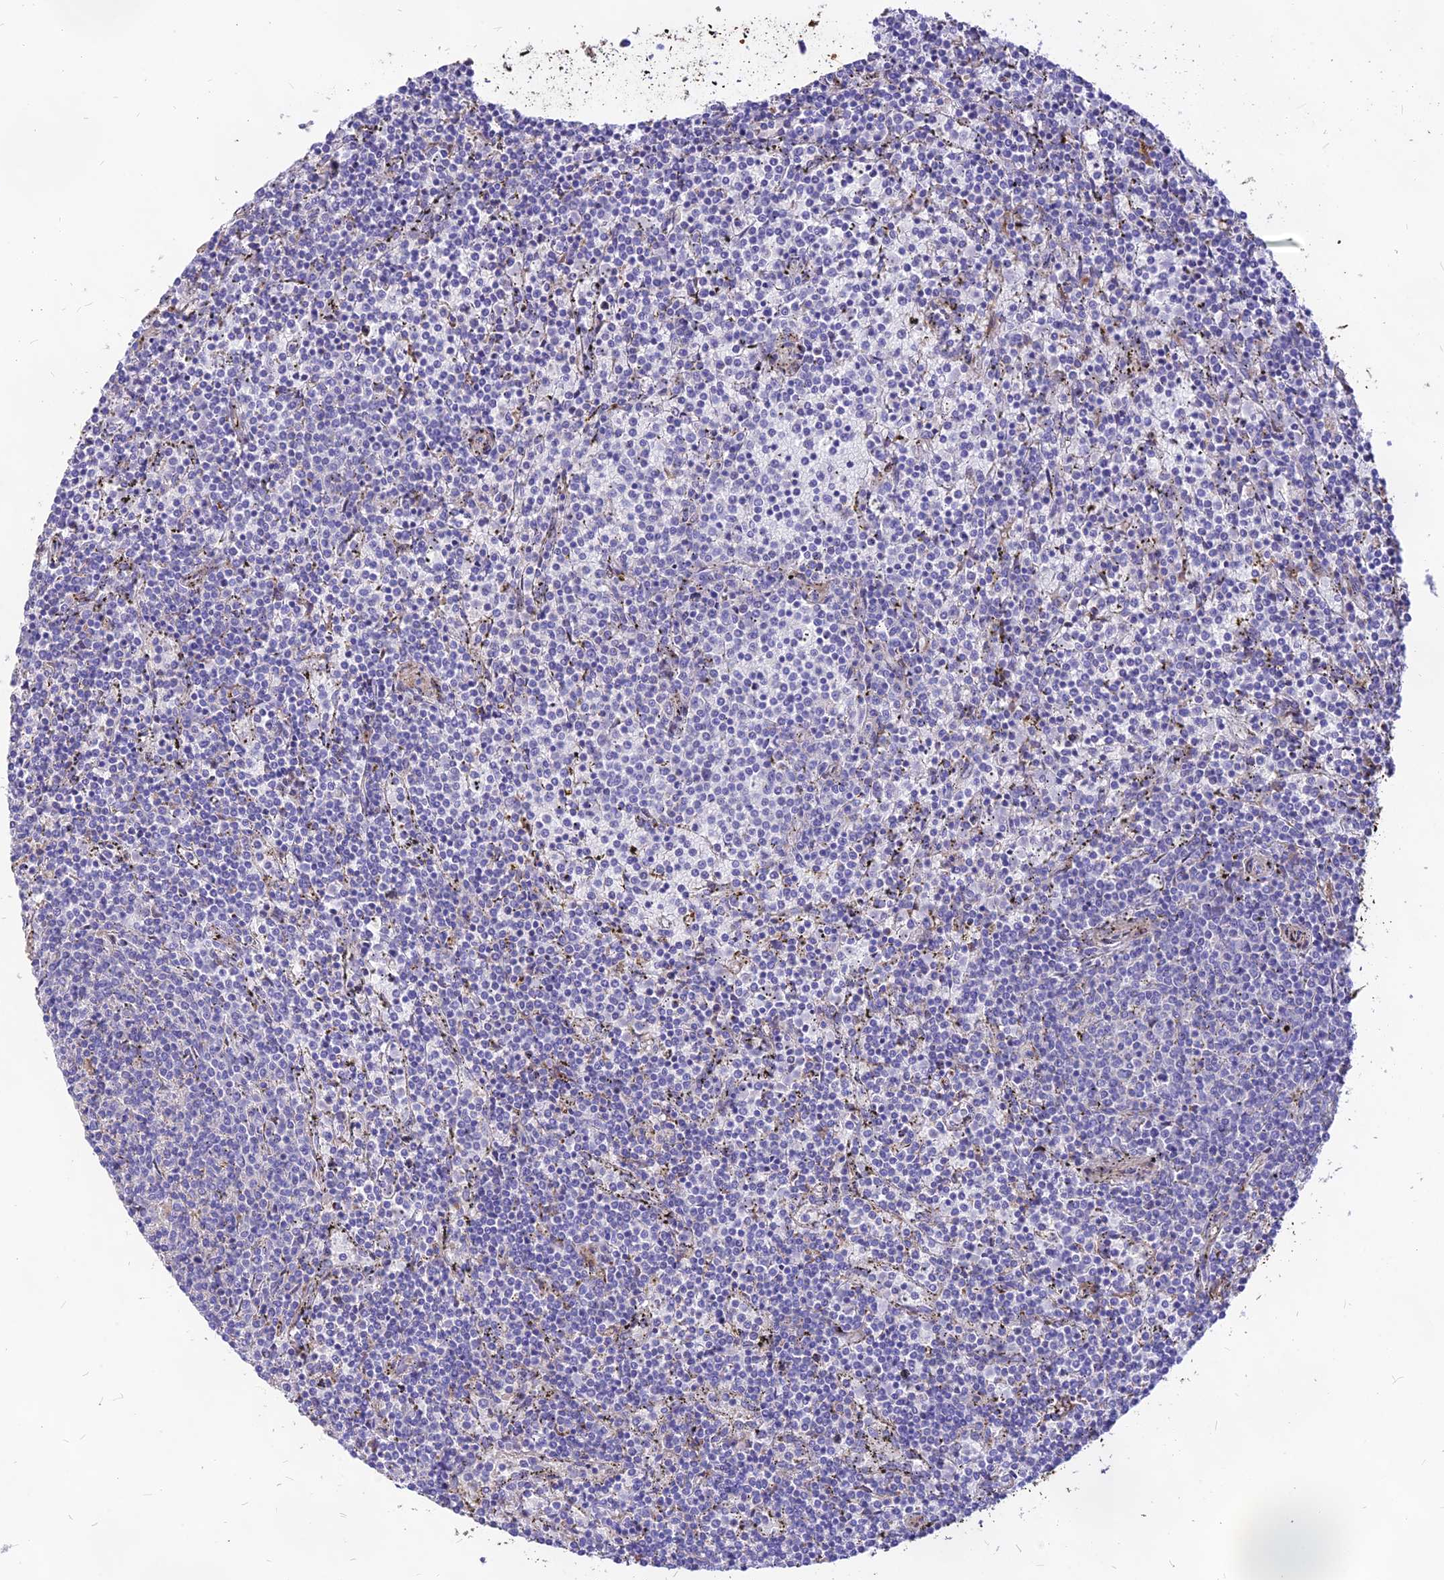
{"staining": {"intensity": "negative", "quantity": "none", "location": "none"}, "tissue": "lymphoma", "cell_type": "Tumor cells", "image_type": "cancer", "snomed": [{"axis": "morphology", "description": "Malignant lymphoma, non-Hodgkin's type, Low grade"}, {"axis": "topography", "description": "Spleen"}], "caption": "Protein analysis of lymphoma exhibits no significant staining in tumor cells.", "gene": "RIMOC1", "patient": {"sex": "female", "age": 50}}